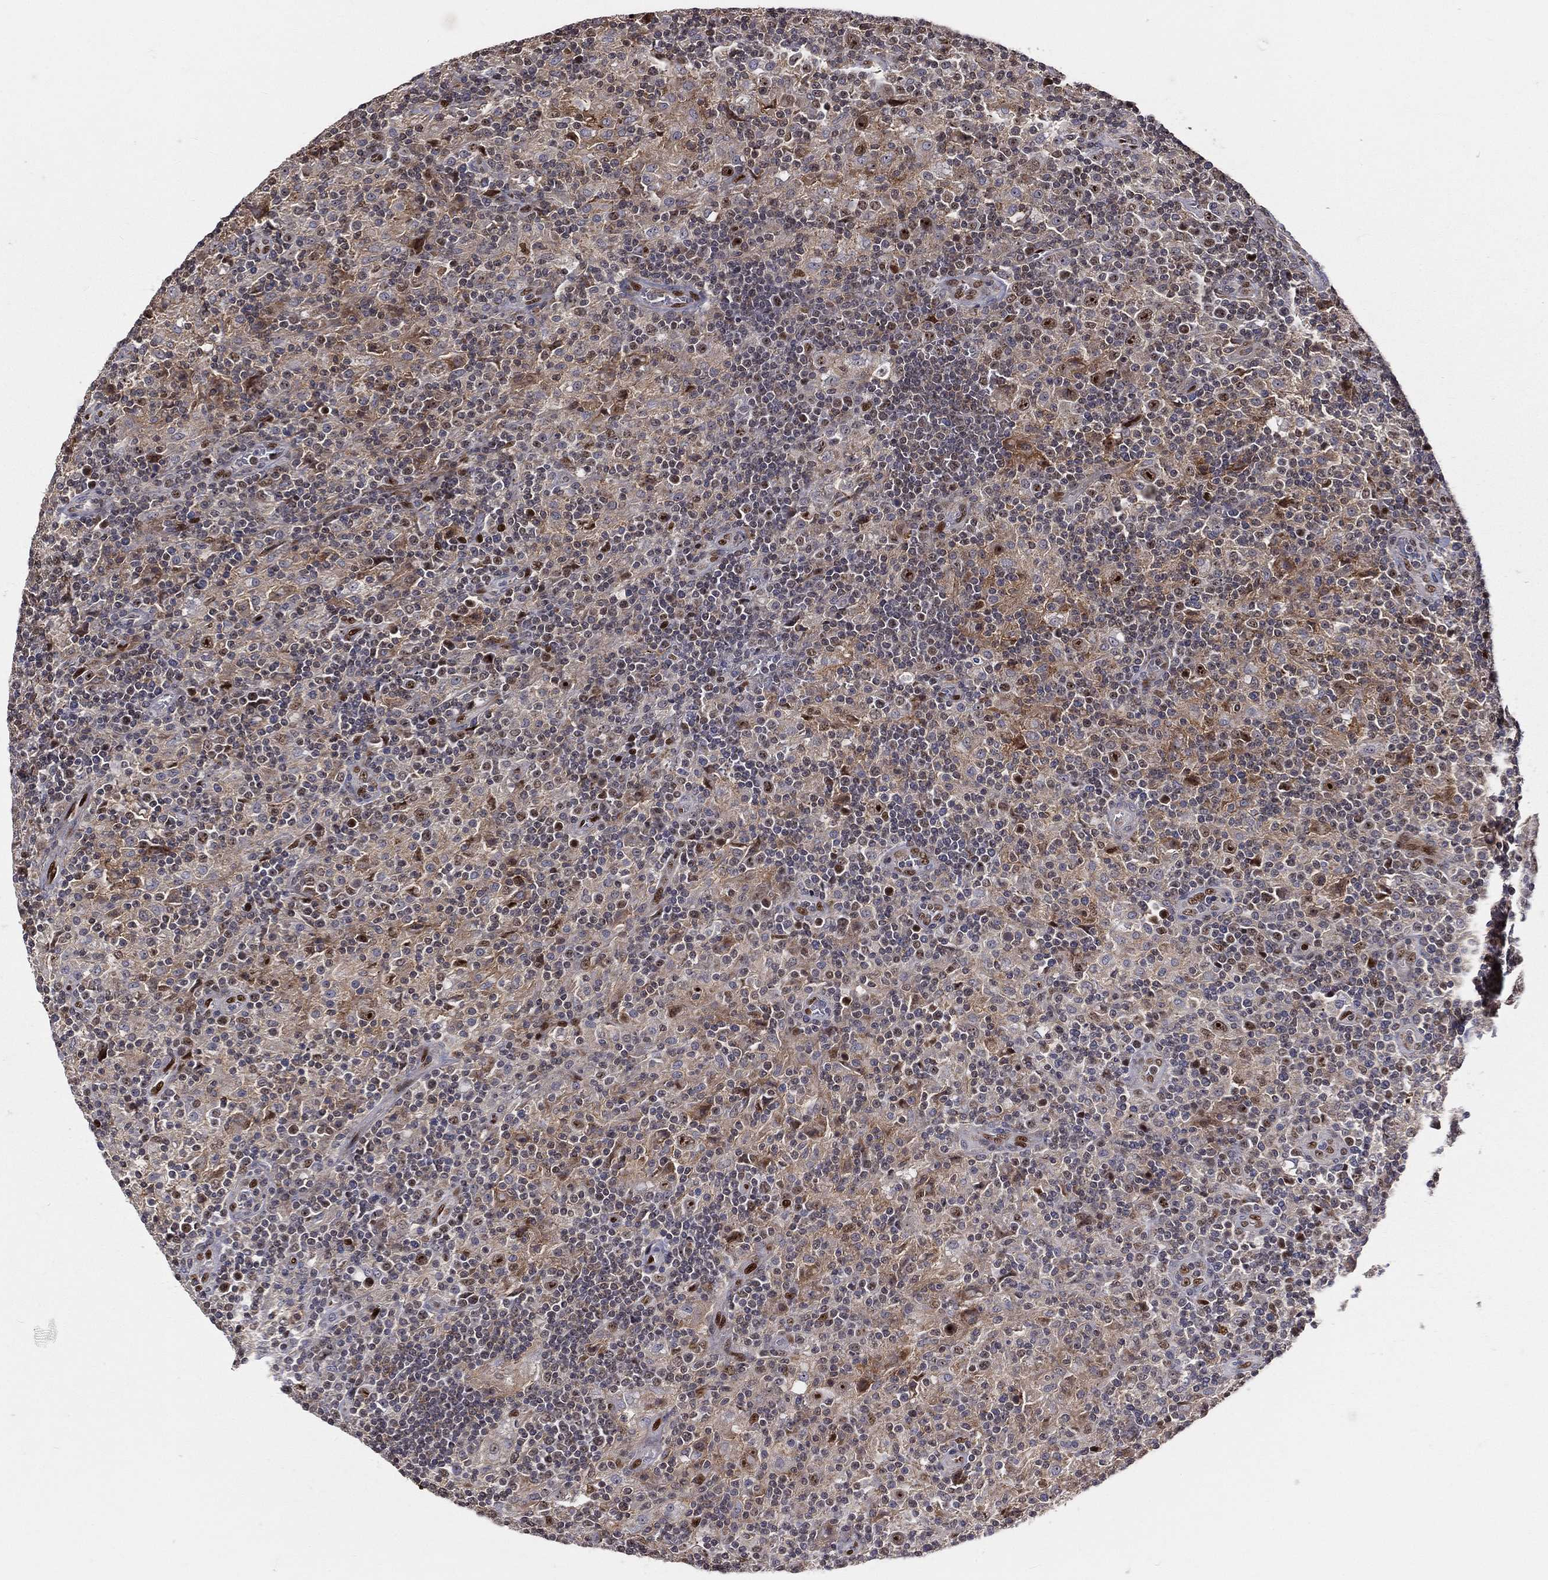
{"staining": {"intensity": "strong", "quantity": "25%-75%", "location": "cytoplasmic/membranous,nuclear"}, "tissue": "lymphoma", "cell_type": "Tumor cells", "image_type": "cancer", "snomed": [{"axis": "morphology", "description": "Hodgkin's disease, NOS"}, {"axis": "topography", "description": "Lymph node"}], "caption": "Strong cytoplasmic/membranous and nuclear protein expression is appreciated in about 25%-75% of tumor cells in Hodgkin's disease. Using DAB (brown) and hematoxylin (blue) stains, captured at high magnification using brightfield microscopy.", "gene": "ZEB1", "patient": {"sex": "male", "age": 70}}